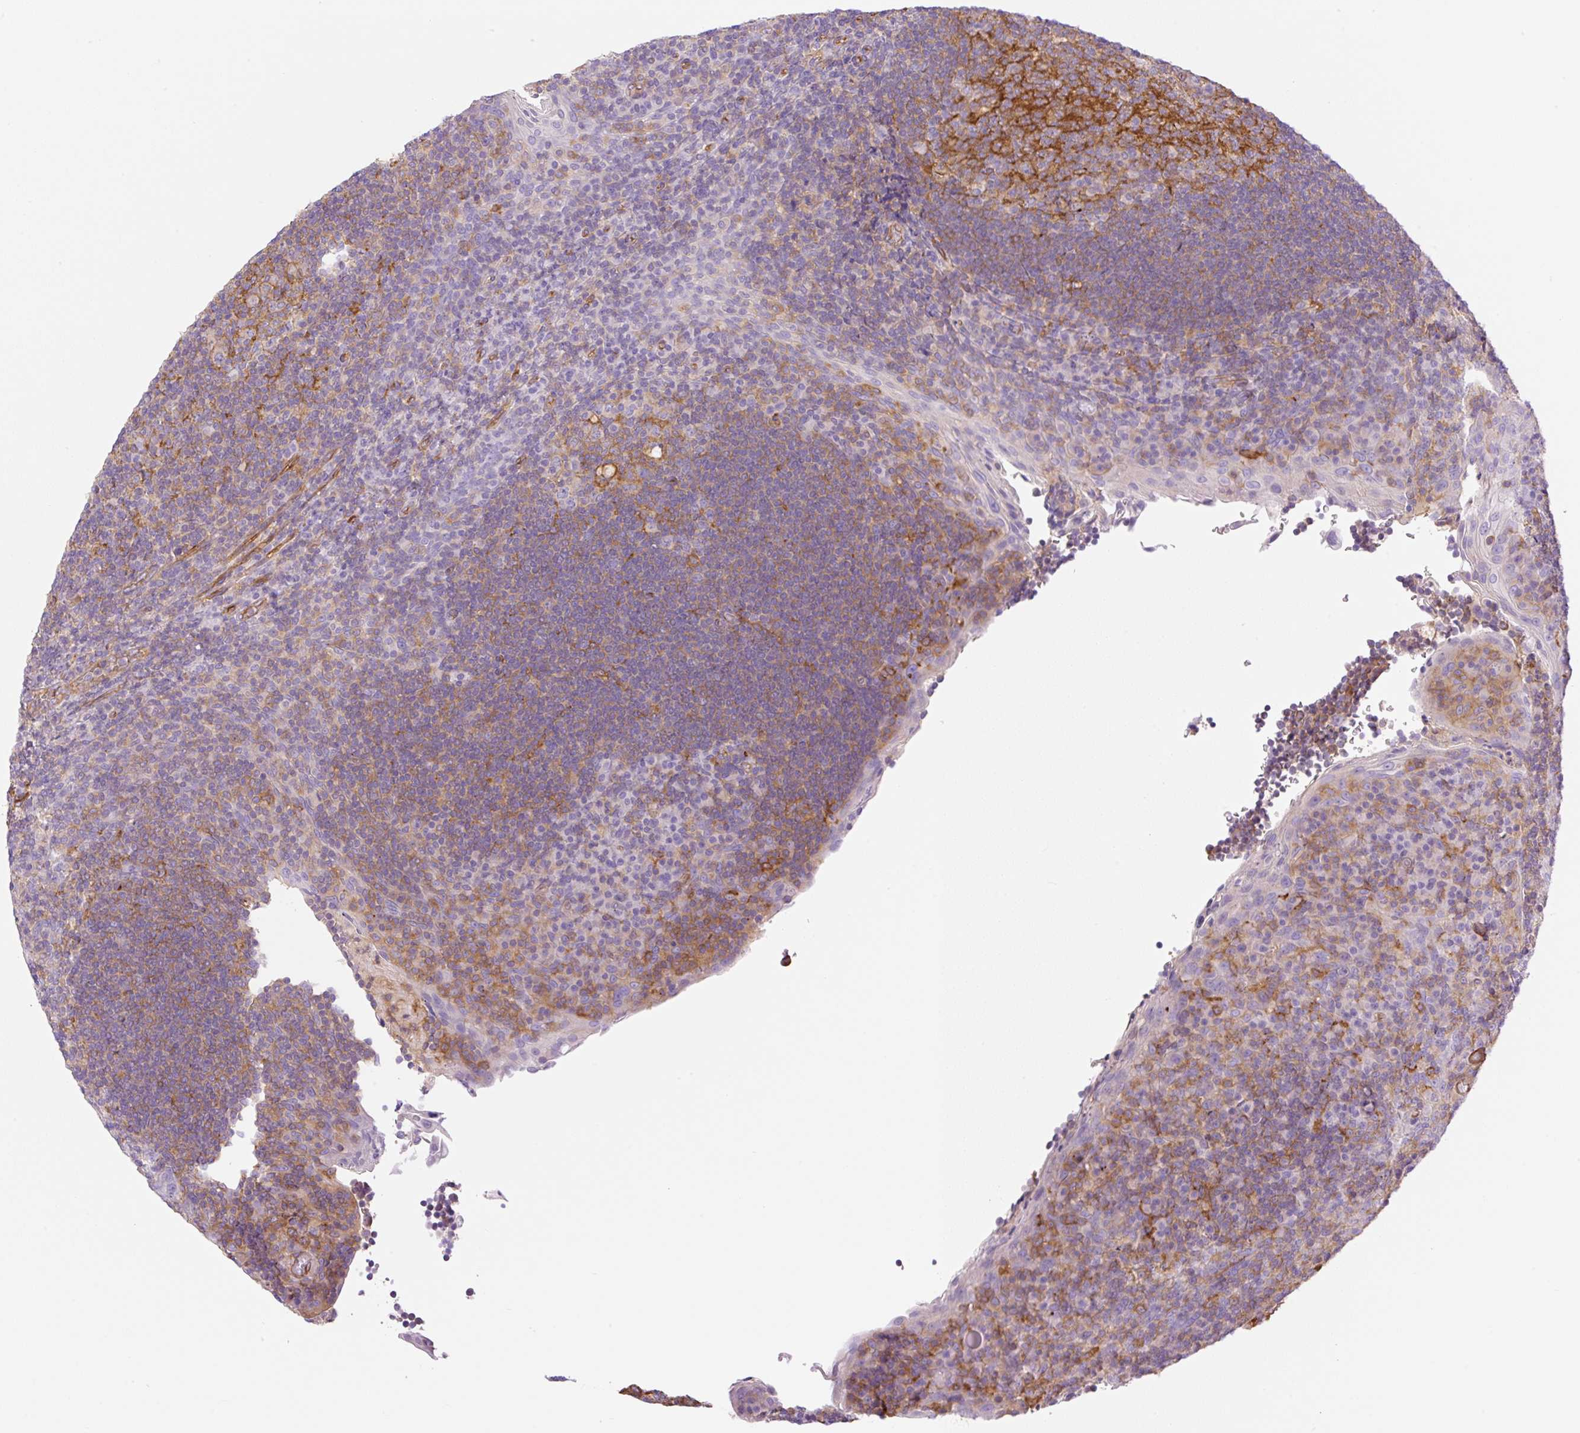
{"staining": {"intensity": "moderate", "quantity": "25%-75%", "location": "cytoplasmic/membranous"}, "tissue": "tonsil", "cell_type": "Germinal center cells", "image_type": "normal", "snomed": [{"axis": "morphology", "description": "Normal tissue, NOS"}, {"axis": "topography", "description": "Tonsil"}], "caption": "IHC of unremarkable human tonsil exhibits medium levels of moderate cytoplasmic/membranous expression in approximately 25%-75% of germinal center cells. Nuclei are stained in blue.", "gene": "EHD1", "patient": {"sex": "male", "age": 17}}